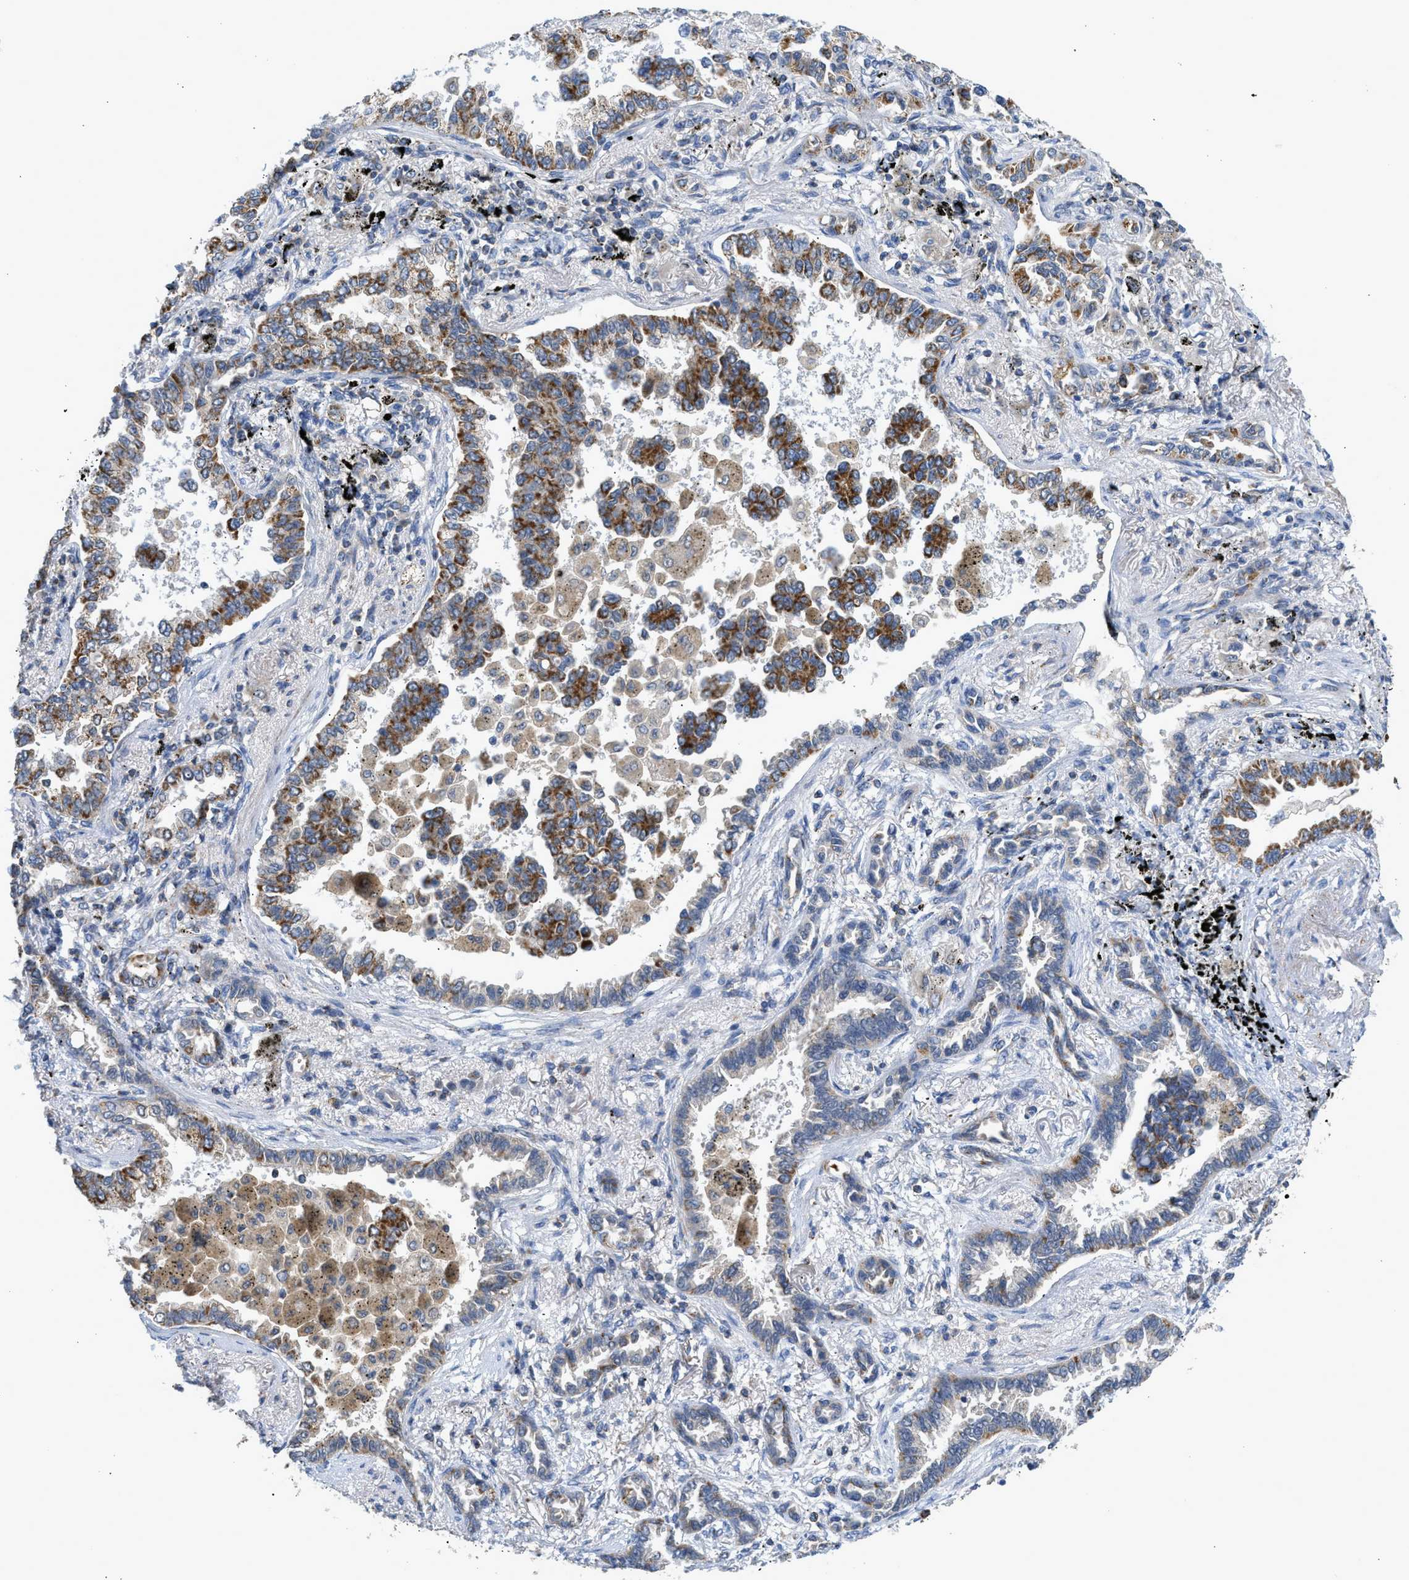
{"staining": {"intensity": "moderate", "quantity": "25%-75%", "location": "cytoplasmic/membranous"}, "tissue": "lung cancer", "cell_type": "Tumor cells", "image_type": "cancer", "snomed": [{"axis": "morphology", "description": "Normal tissue, NOS"}, {"axis": "morphology", "description": "Adenocarcinoma, NOS"}, {"axis": "topography", "description": "Lung"}], "caption": "A brown stain highlights moderate cytoplasmic/membranous expression of a protein in lung adenocarcinoma tumor cells.", "gene": "GOT2", "patient": {"sex": "male", "age": 59}}